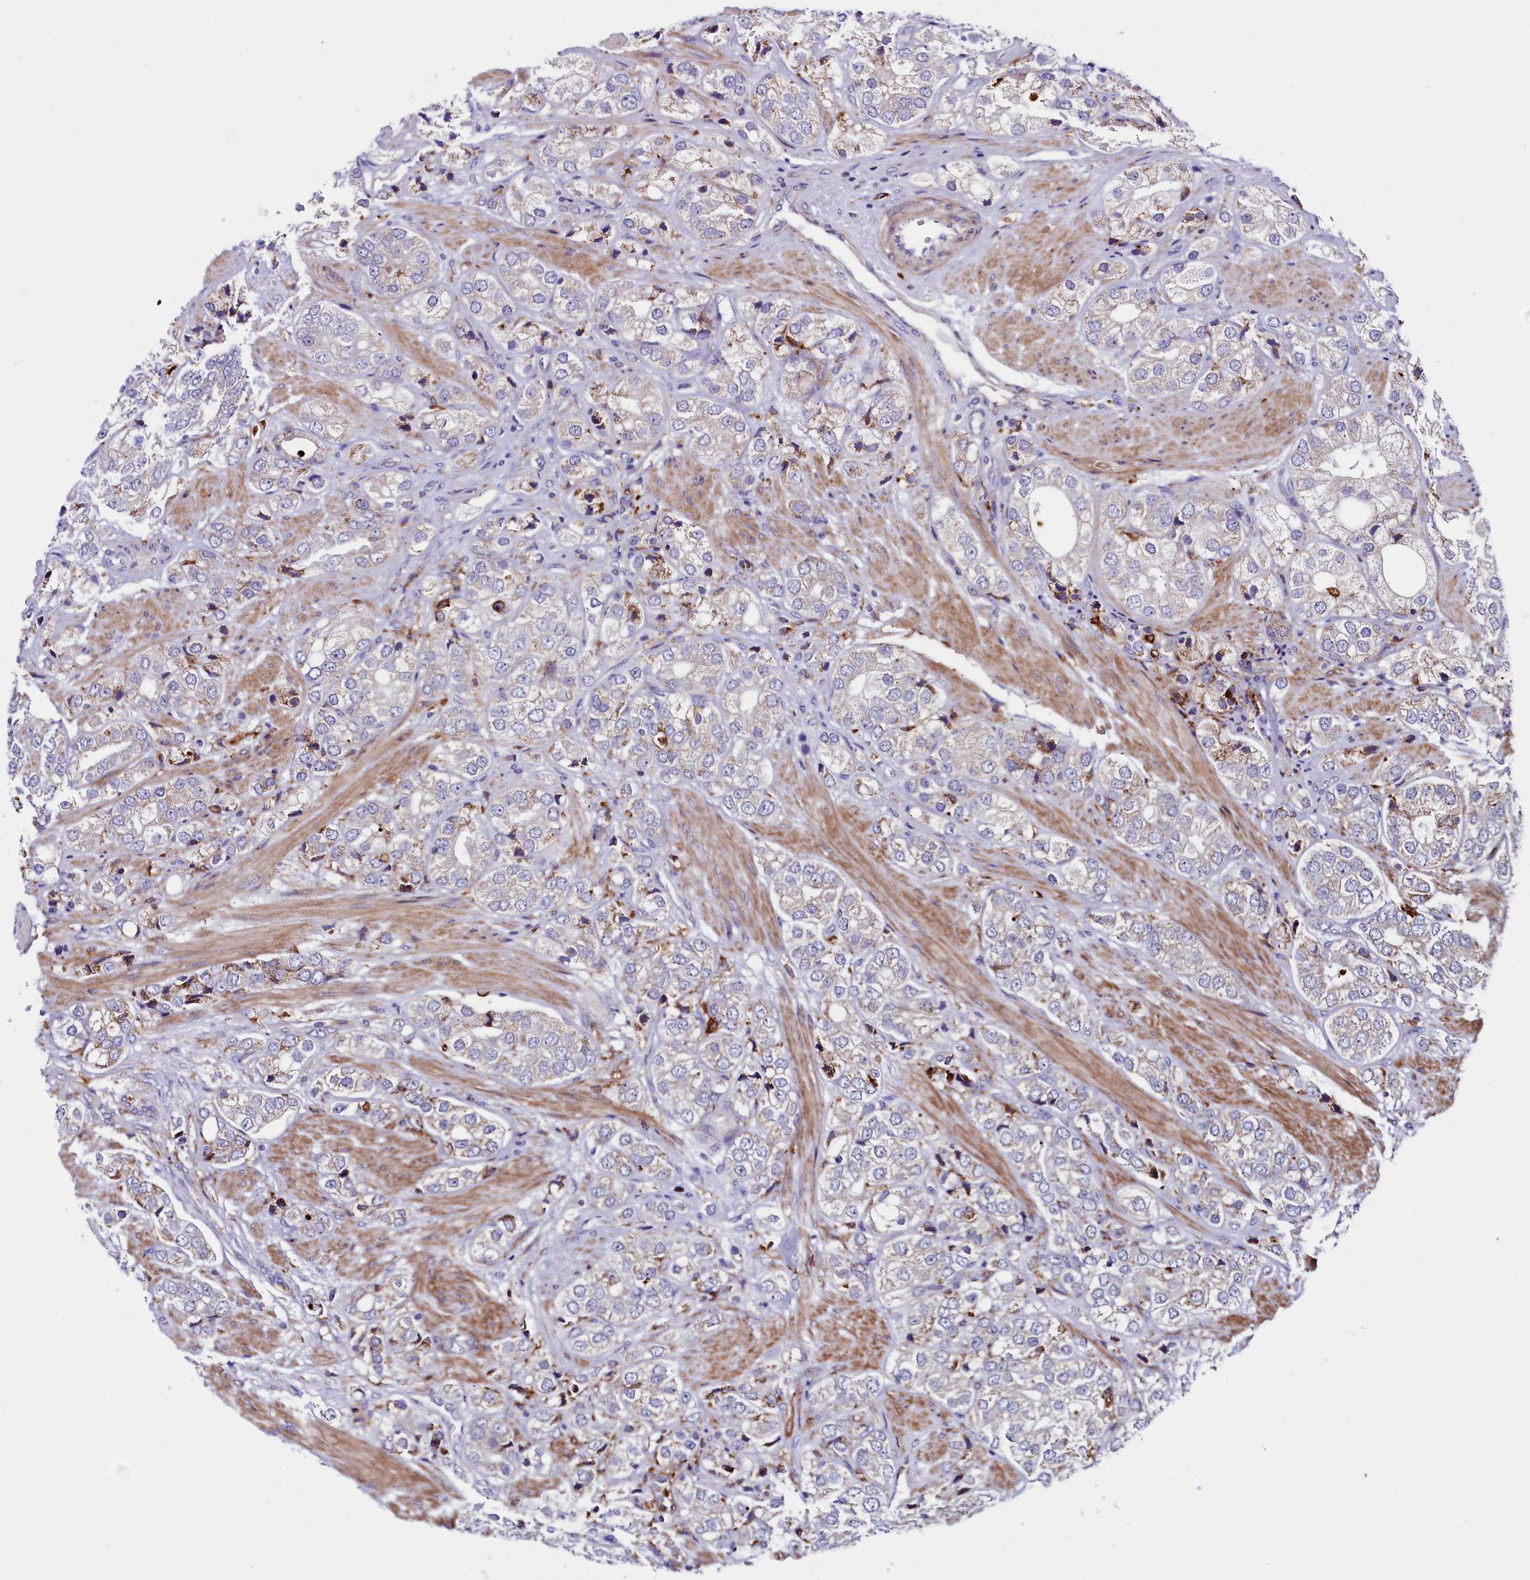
{"staining": {"intensity": "weak", "quantity": "25%-75%", "location": "cytoplasmic/membranous"}, "tissue": "prostate cancer", "cell_type": "Tumor cells", "image_type": "cancer", "snomed": [{"axis": "morphology", "description": "Adenocarcinoma, High grade"}, {"axis": "topography", "description": "Prostate"}], "caption": "Brown immunohistochemical staining in prostate high-grade adenocarcinoma displays weak cytoplasmic/membranous positivity in approximately 25%-75% of tumor cells.", "gene": "IL20RA", "patient": {"sex": "male", "age": 50}}